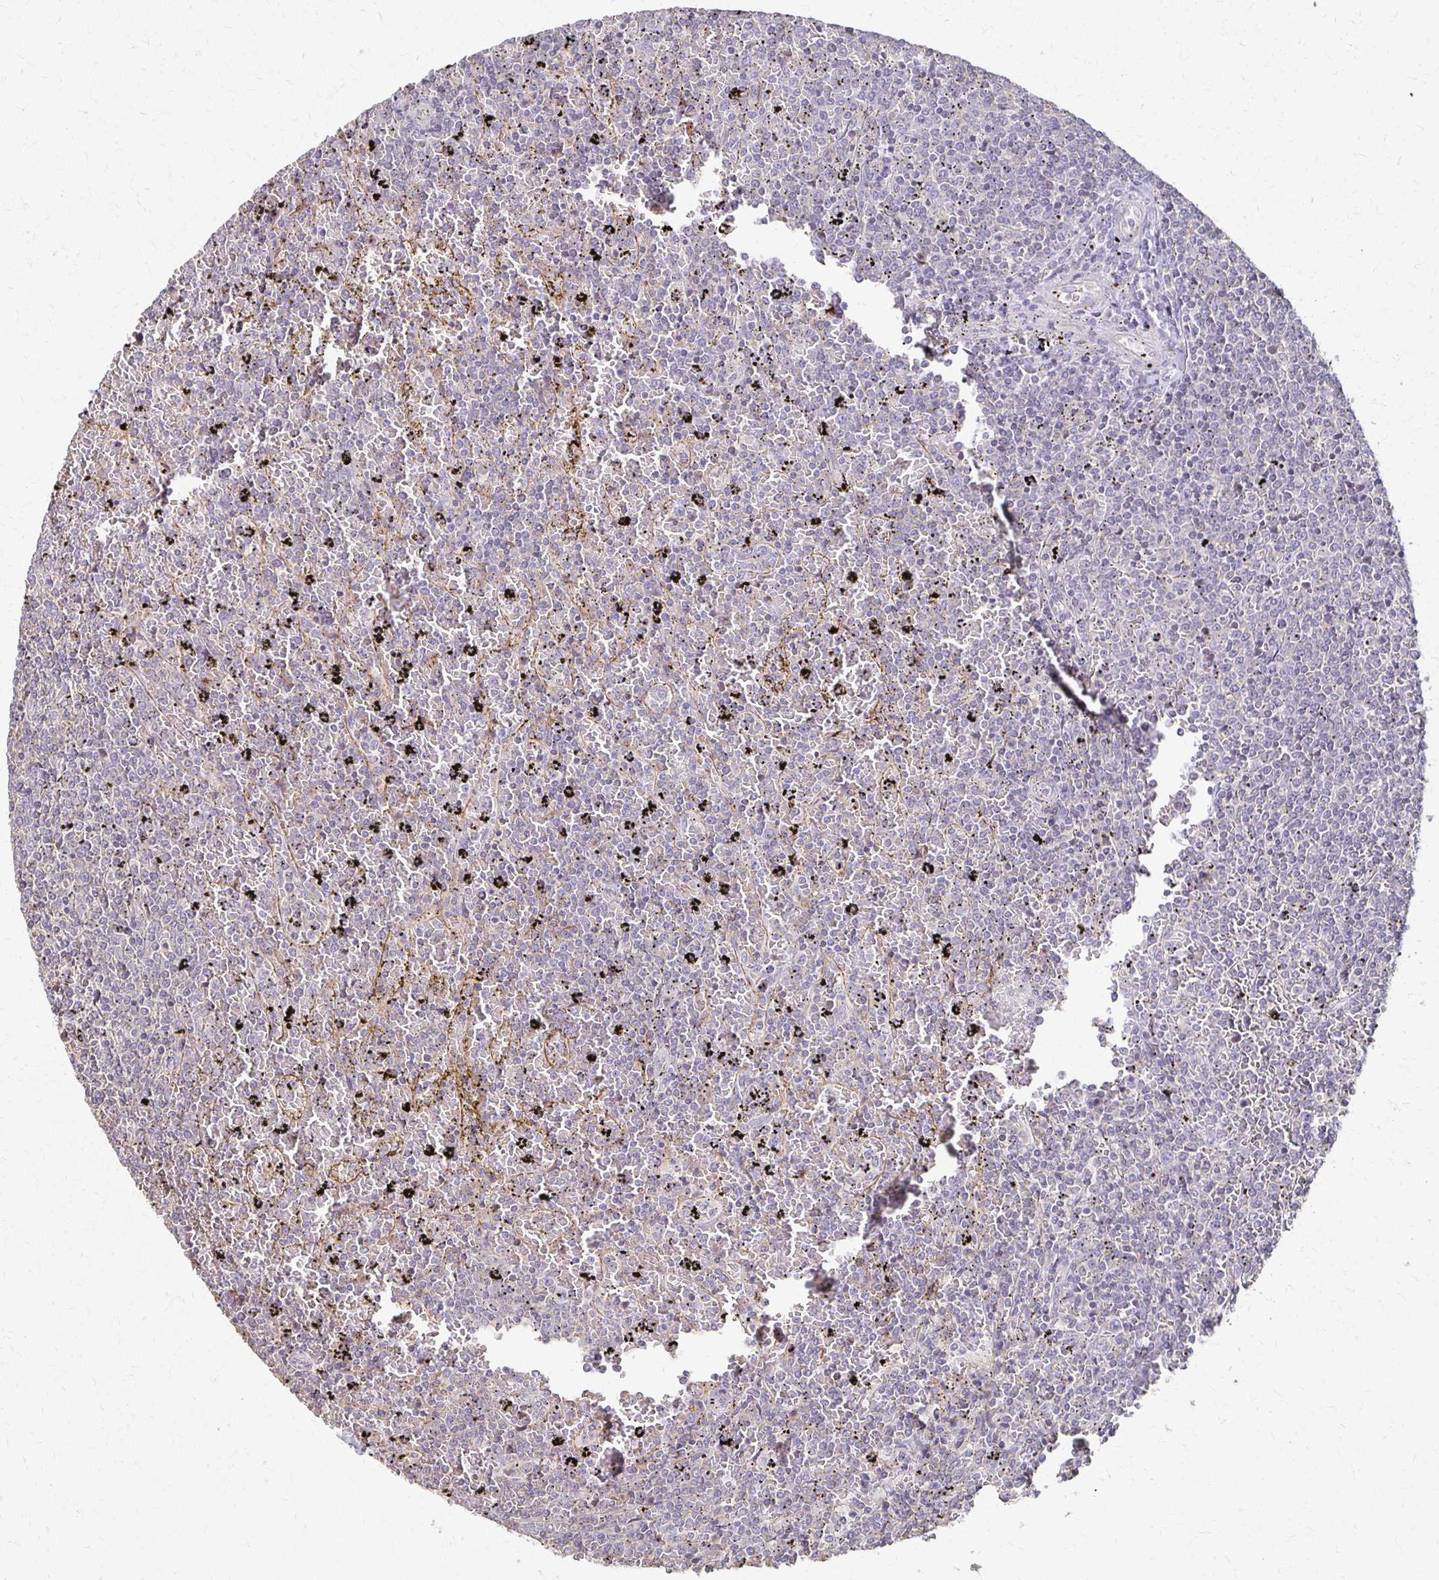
{"staining": {"intensity": "negative", "quantity": "none", "location": "none"}, "tissue": "lymphoma", "cell_type": "Tumor cells", "image_type": "cancer", "snomed": [{"axis": "morphology", "description": "Malignant lymphoma, non-Hodgkin's type, Low grade"}, {"axis": "topography", "description": "Spleen"}], "caption": "Tumor cells show no significant protein positivity in malignant lymphoma, non-Hodgkin's type (low-grade).", "gene": "C1QTNF7", "patient": {"sex": "female", "age": 77}}